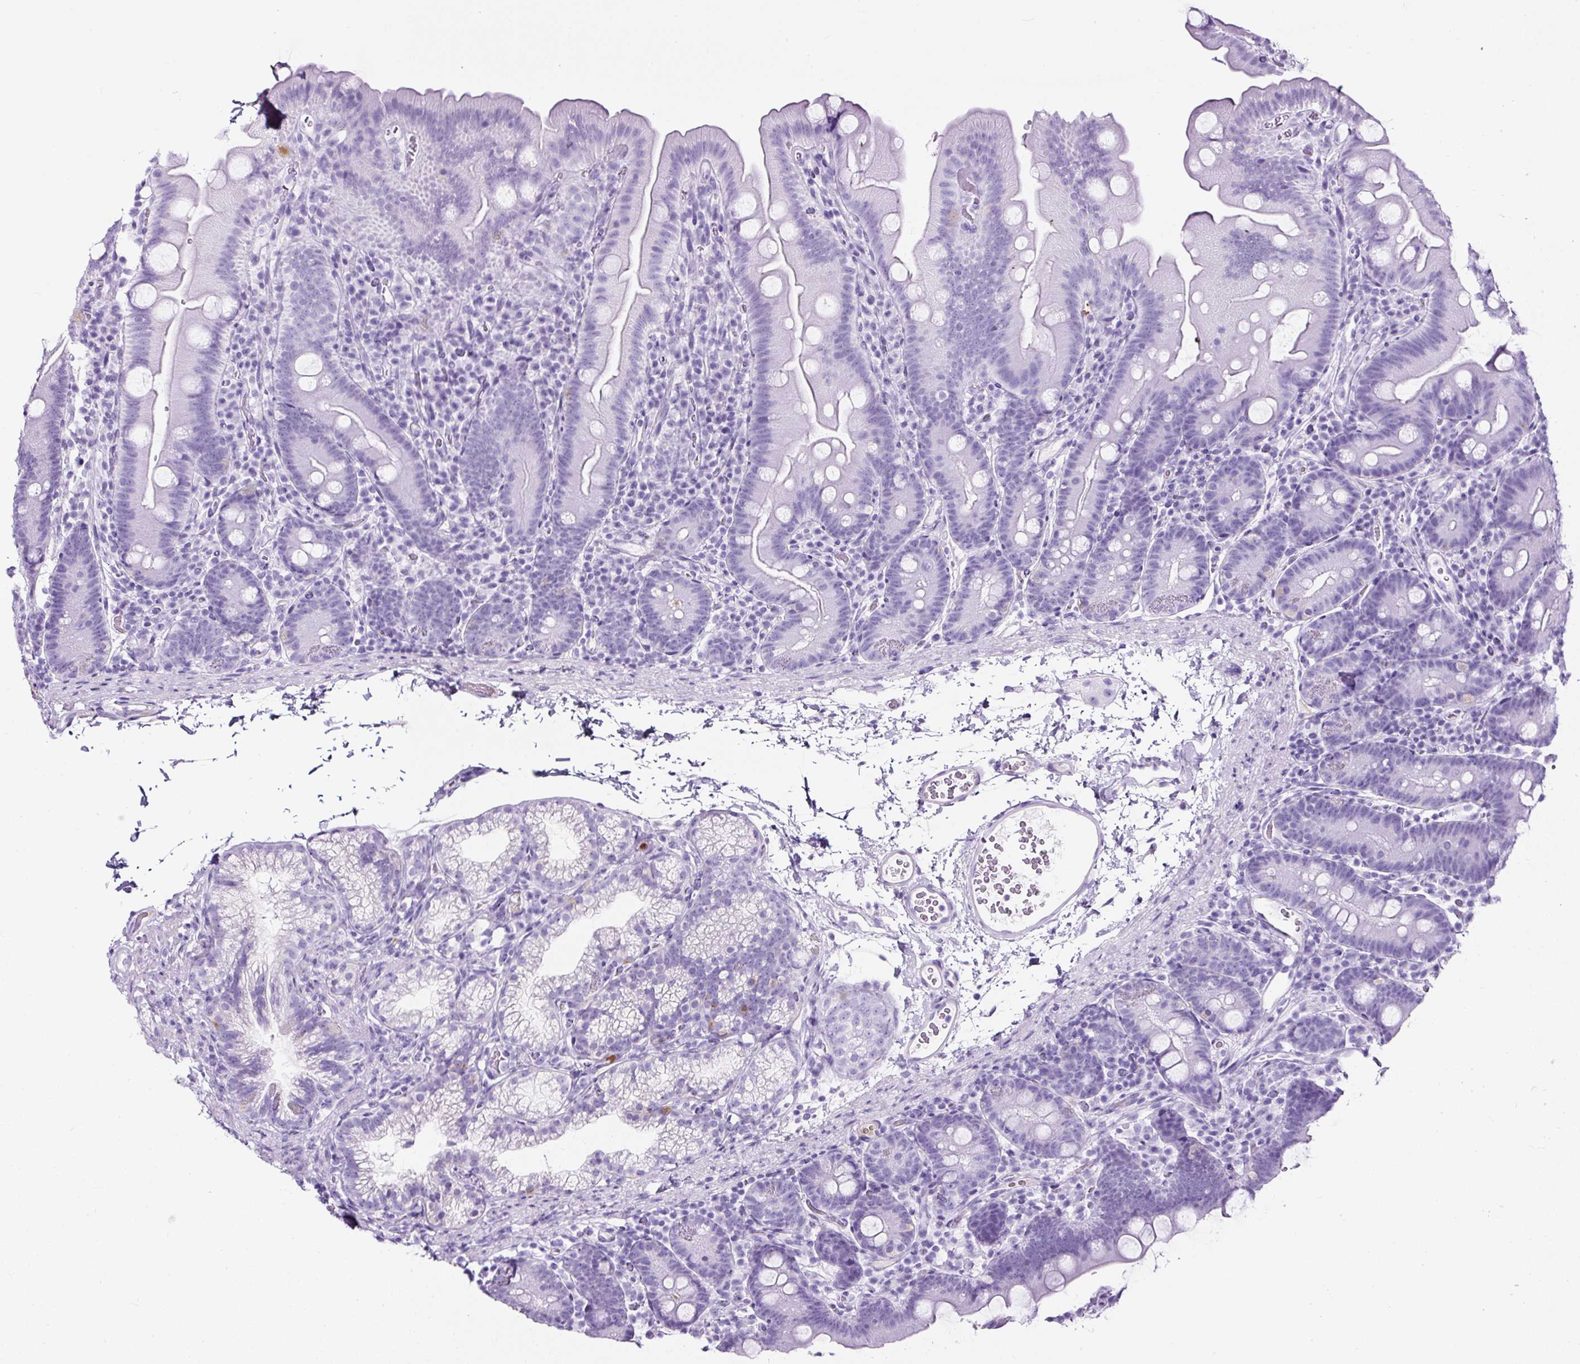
{"staining": {"intensity": "negative", "quantity": "none", "location": "none"}, "tissue": "small intestine", "cell_type": "Glandular cells", "image_type": "normal", "snomed": [{"axis": "morphology", "description": "Normal tissue, NOS"}, {"axis": "topography", "description": "Small intestine"}], "caption": "An IHC photomicrograph of benign small intestine is shown. There is no staining in glandular cells of small intestine. Brightfield microscopy of immunohistochemistry (IHC) stained with DAB (brown) and hematoxylin (blue), captured at high magnification.", "gene": "TMEM200B", "patient": {"sex": "female", "age": 68}}